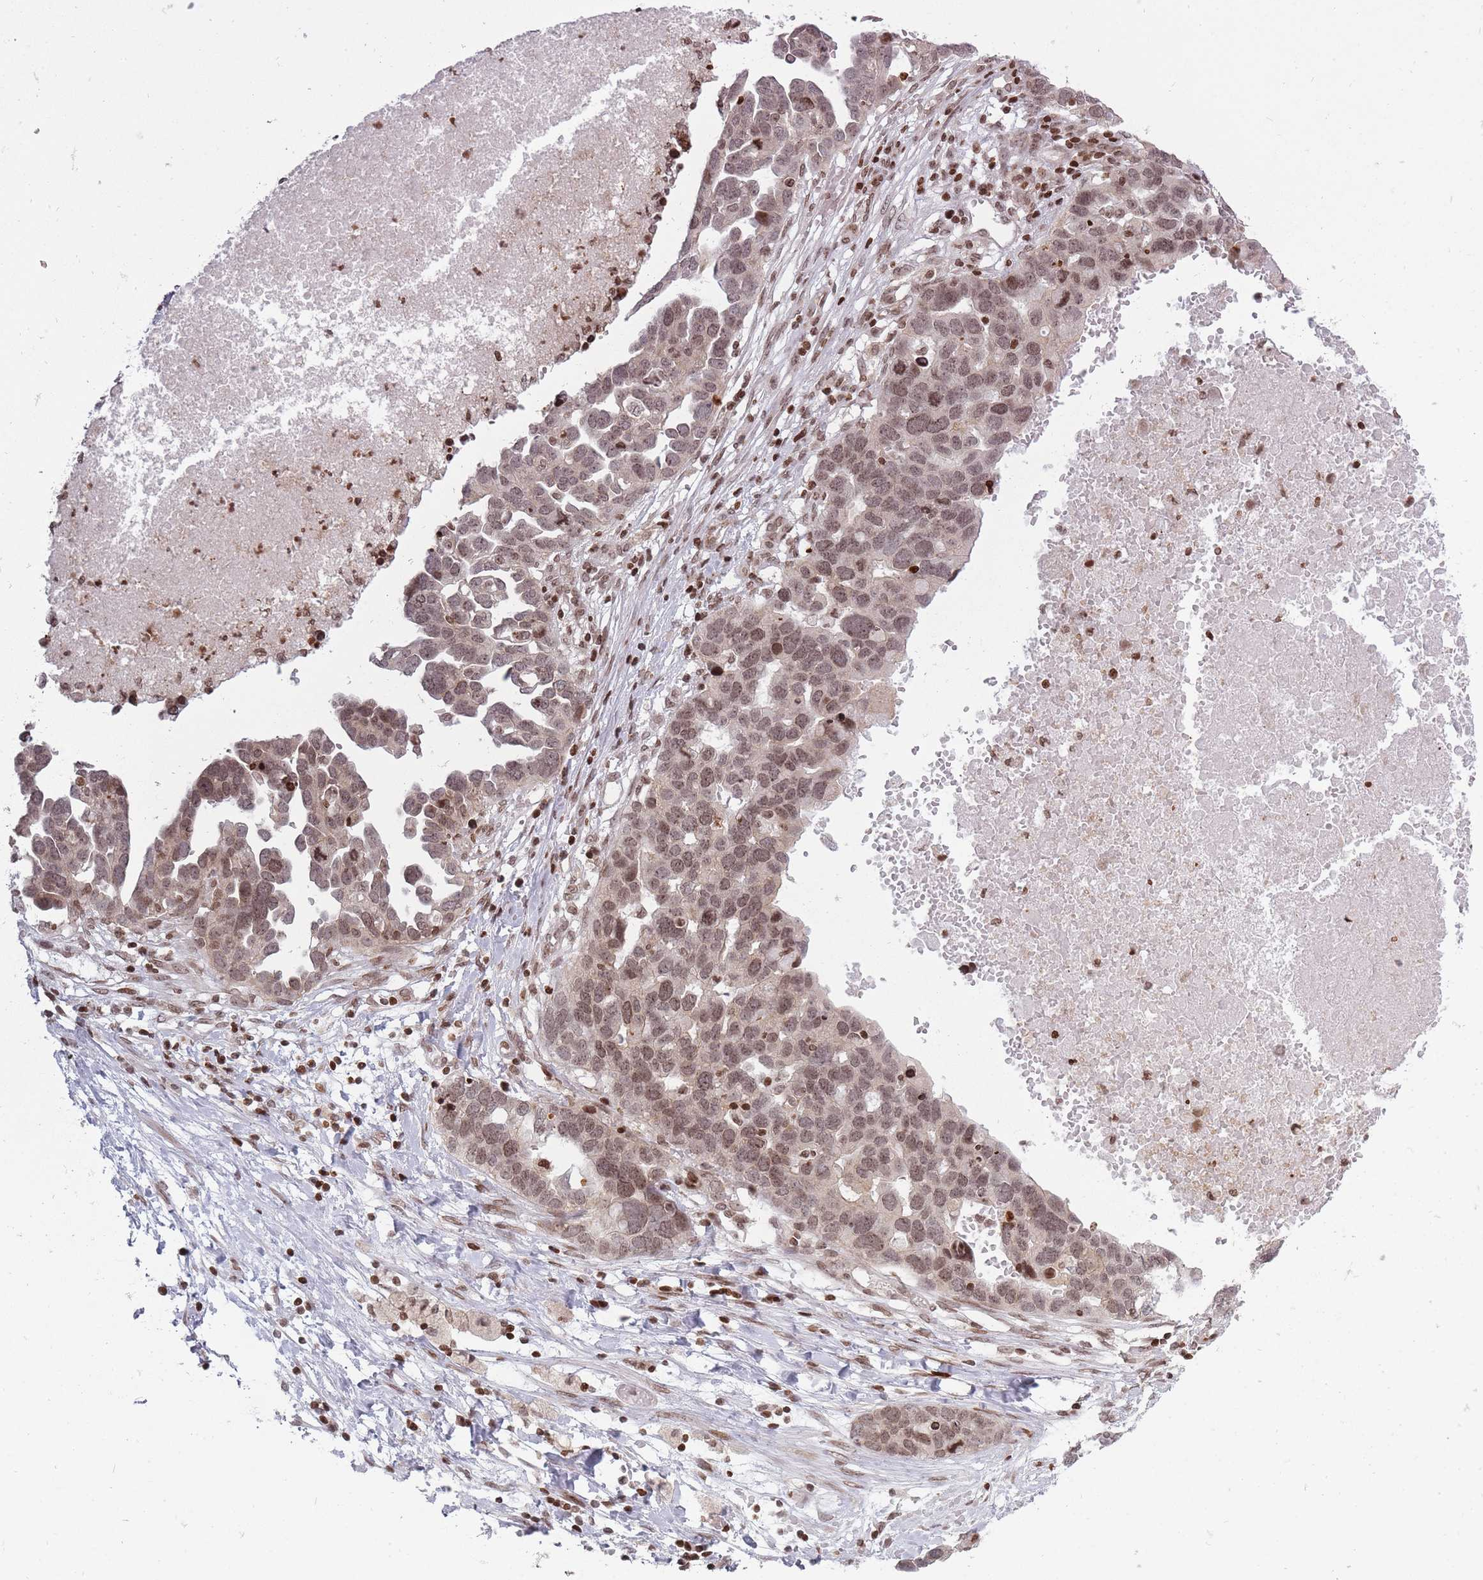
{"staining": {"intensity": "moderate", "quantity": ">75%", "location": "nuclear"}, "tissue": "ovarian cancer", "cell_type": "Tumor cells", "image_type": "cancer", "snomed": [{"axis": "morphology", "description": "Cystadenocarcinoma, serous, NOS"}, {"axis": "topography", "description": "Ovary"}], "caption": "High-power microscopy captured an immunohistochemistry image of ovarian cancer (serous cystadenocarcinoma), revealing moderate nuclear staining in approximately >75% of tumor cells. (IHC, brightfield microscopy, high magnification).", "gene": "TMC6", "patient": {"sex": "female", "age": 54}}